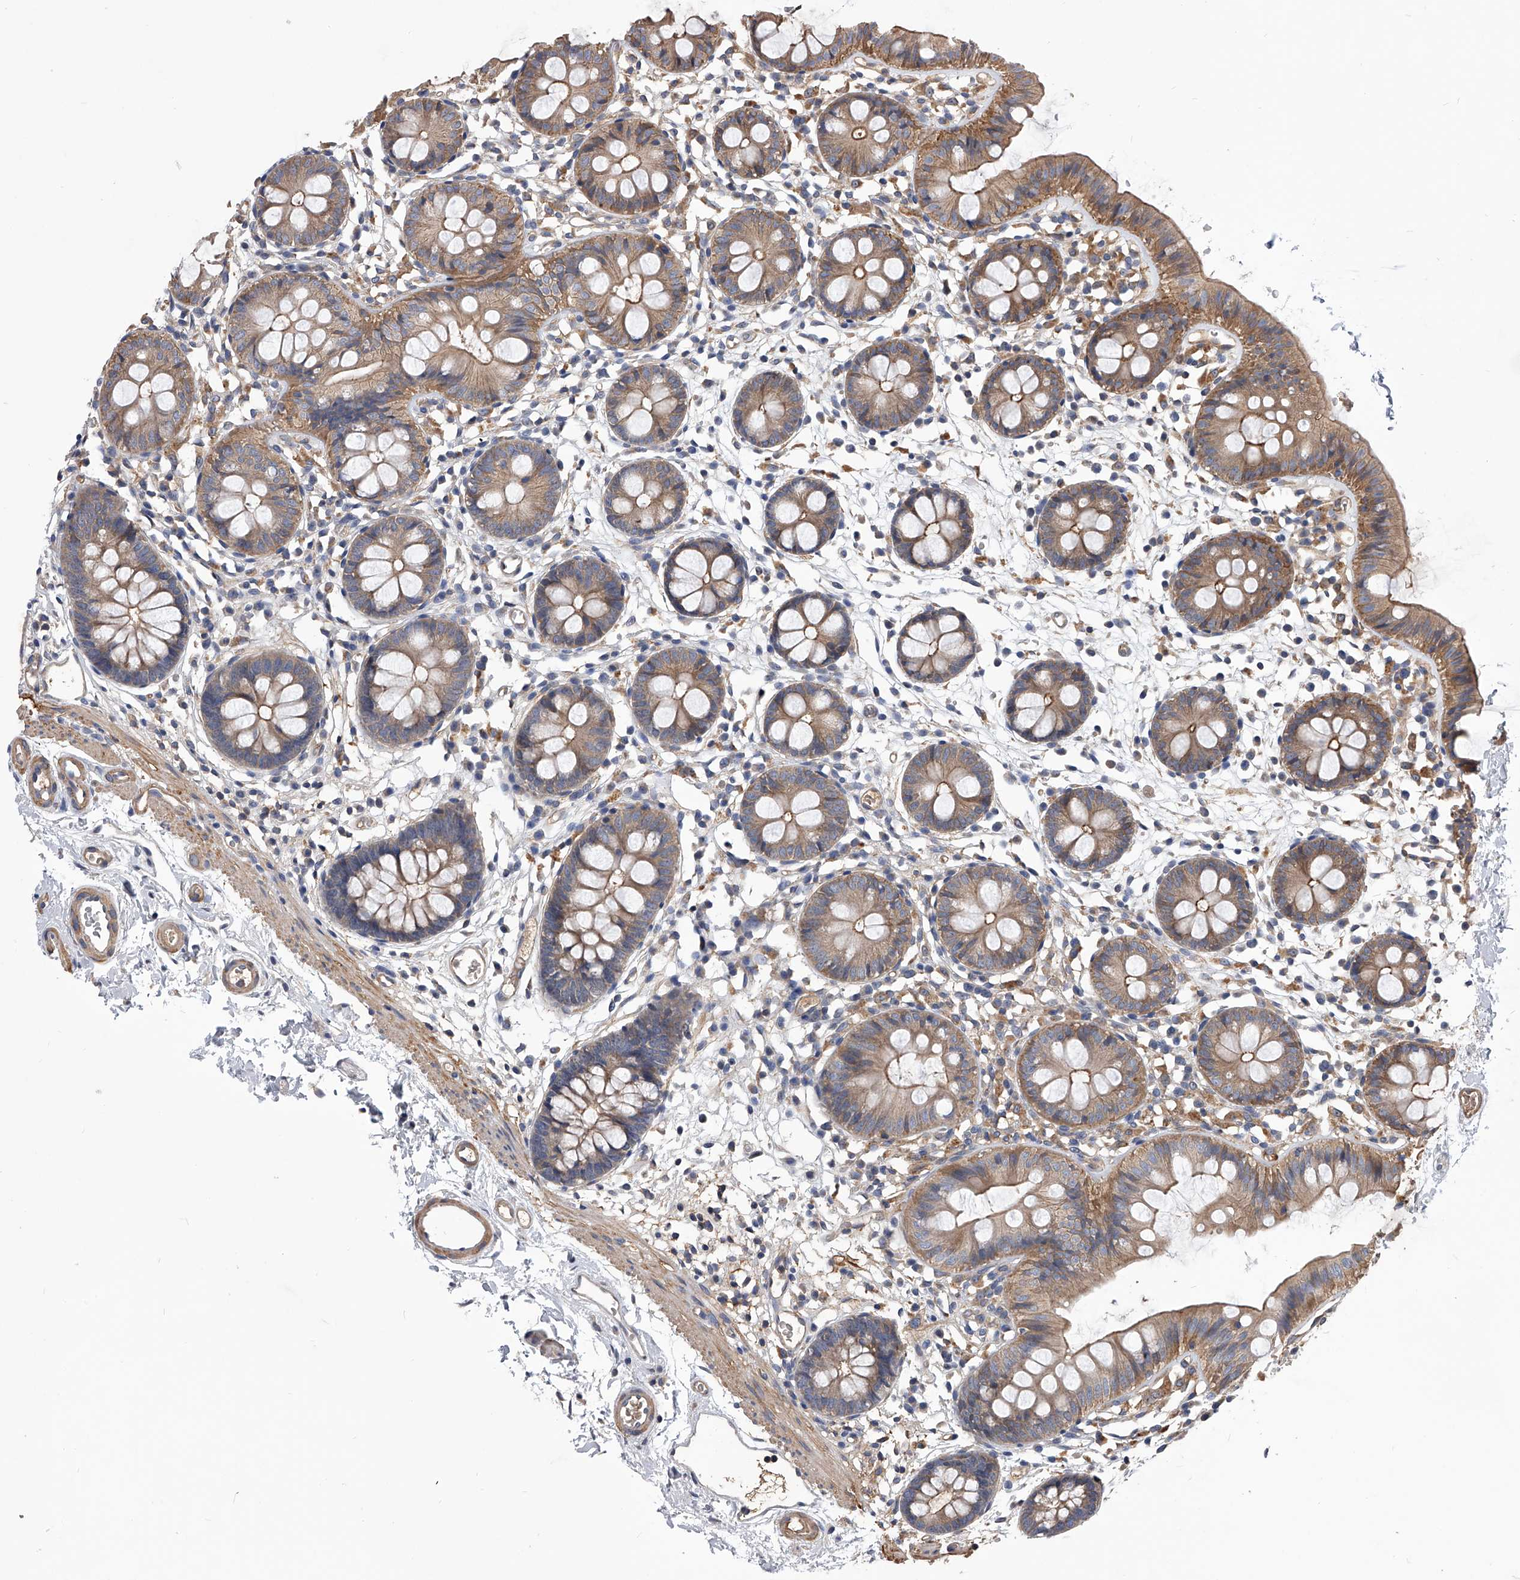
{"staining": {"intensity": "moderate", "quantity": ">75%", "location": "cytoplasmic/membranous"}, "tissue": "colon", "cell_type": "Endothelial cells", "image_type": "normal", "snomed": [{"axis": "morphology", "description": "Normal tissue, NOS"}, {"axis": "topography", "description": "Colon"}], "caption": "Immunohistochemistry (IHC) staining of unremarkable colon, which reveals medium levels of moderate cytoplasmic/membranous positivity in about >75% of endothelial cells indicating moderate cytoplasmic/membranous protein staining. The staining was performed using DAB (brown) for protein detection and nuclei were counterstained in hematoxylin (blue).", "gene": "CUL7", "patient": {"sex": "male", "age": 56}}